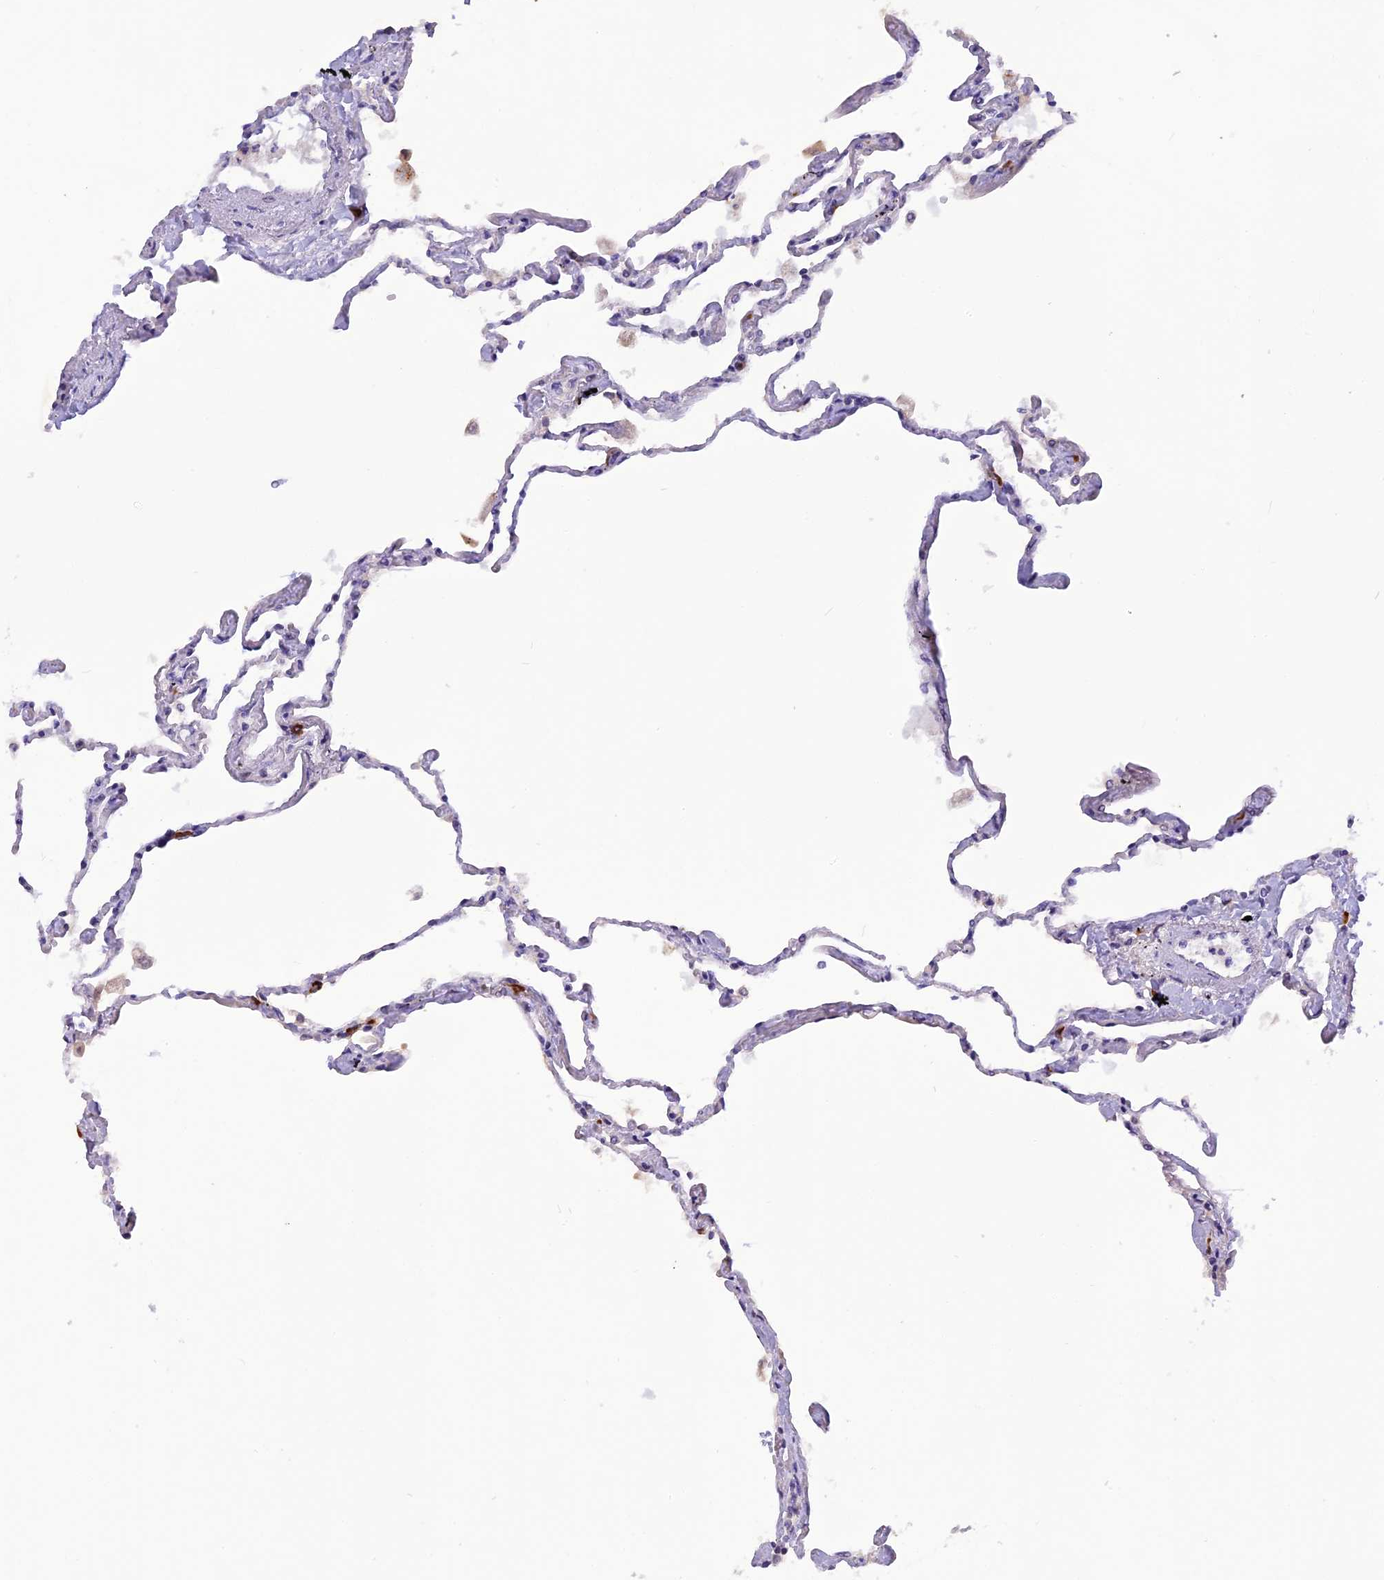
{"staining": {"intensity": "moderate", "quantity": "25%-75%", "location": "cytoplasmic/membranous,nuclear"}, "tissue": "lung", "cell_type": "Alveolar cells", "image_type": "normal", "snomed": [{"axis": "morphology", "description": "Normal tissue, NOS"}, {"axis": "topography", "description": "Lung"}], "caption": "A brown stain labels moderate cytoplasmic/membranous,nuclear expression of a protein in alveolar cells of benign lung. The staining was performed using DAB, with brown indicating positive protein expression. Nuclei are stained blue with hematoxylin.", "gene": "RABGGTA", "patient": {"sex": "female", "age": 67}}